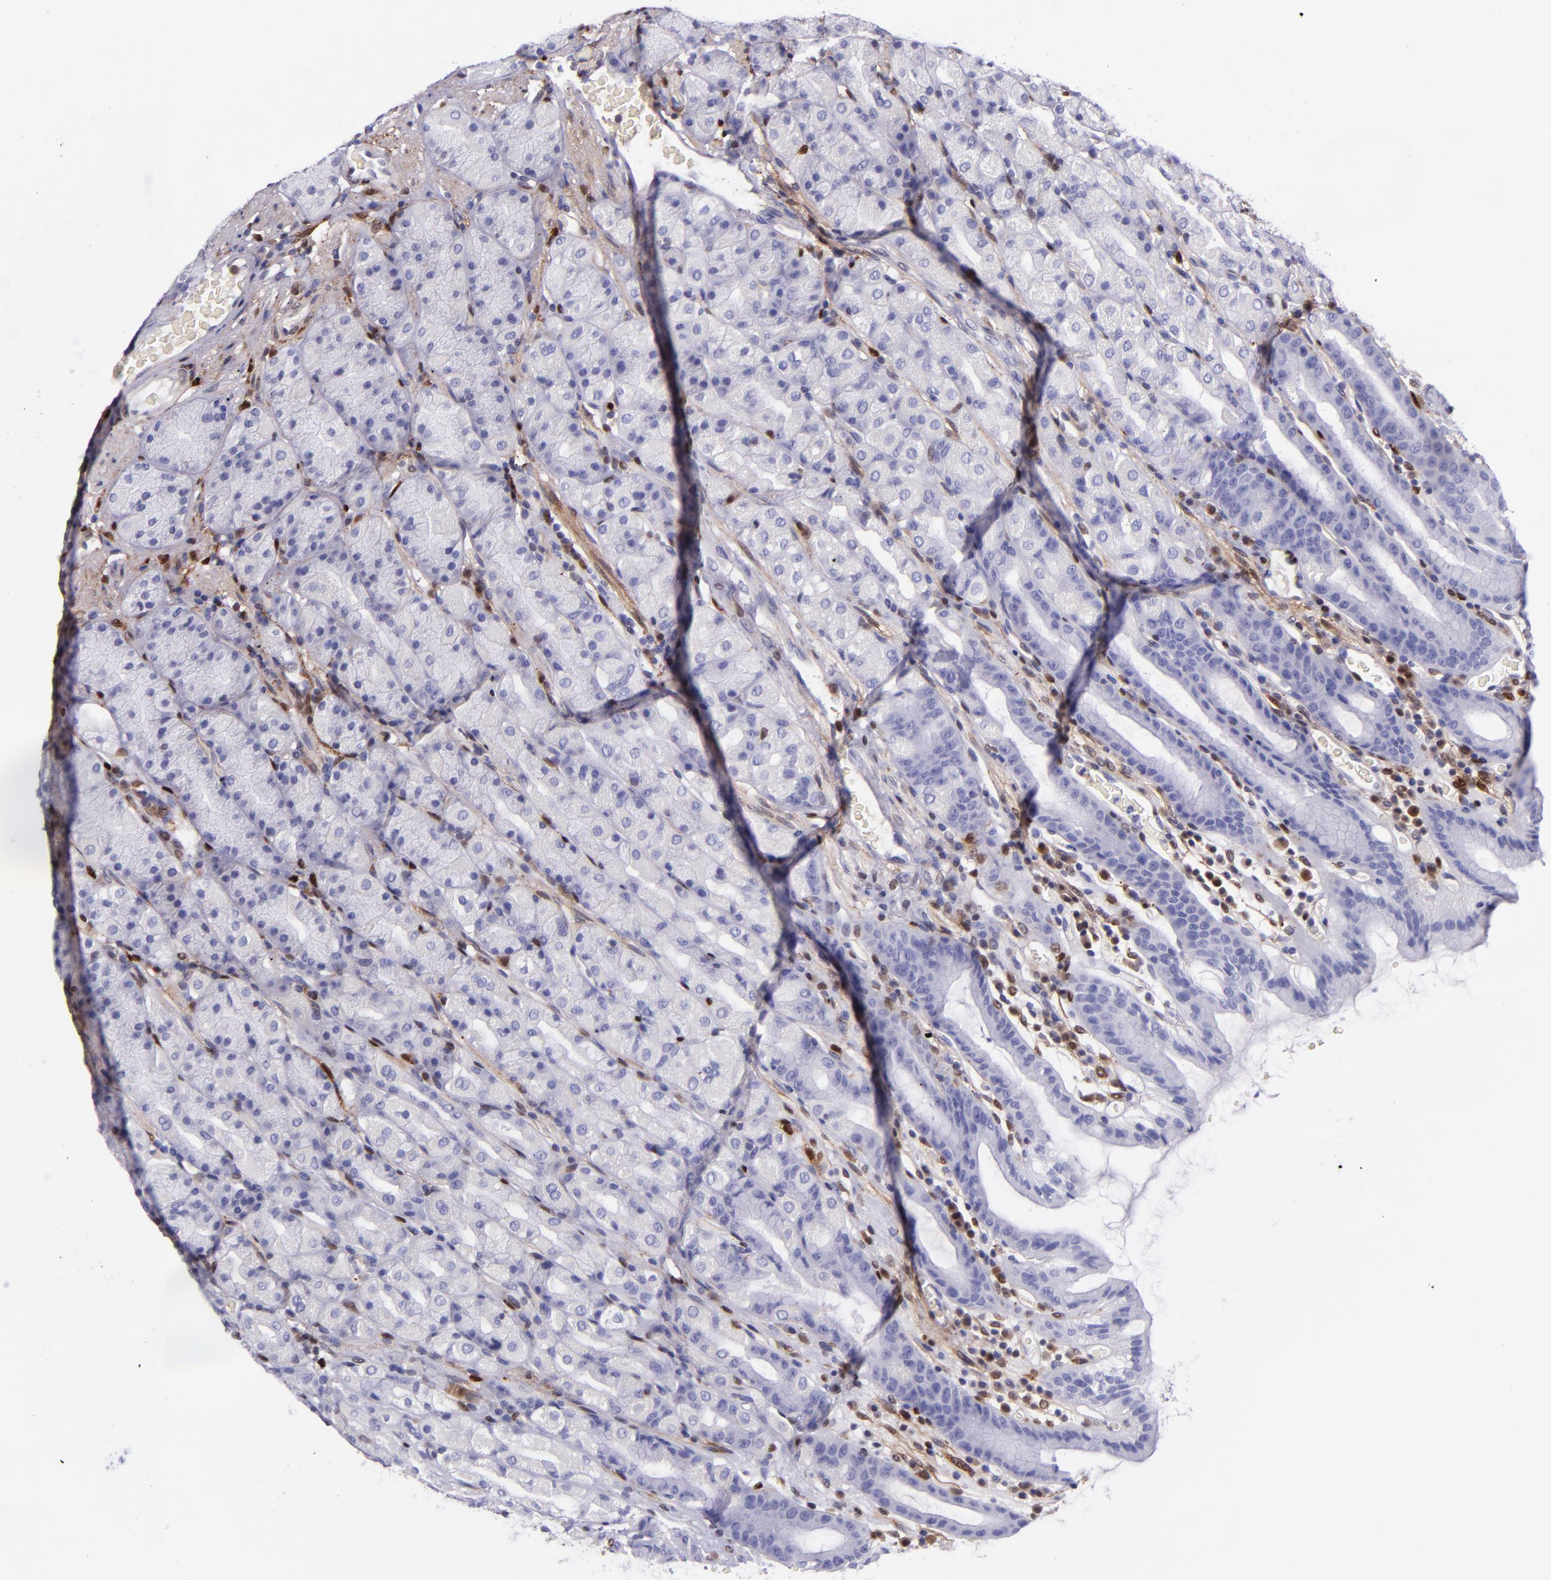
{"staining": {"intensity": "negative", "quantity": "none", "location": "none"}, "tissue": "stomach", "cell_type": "Glandular cells", "image_type": "normal", "snomed": [{"axis": "morphology", "description": "Normal tissue, NOS"}, {"axis": "topography", "description": "Stomach, upper"}], "caption": "Human stomach stained for a protein using IHC displays no staining in glandular cells.", "gene": "LGALS1", "patient": {"sex": "male", "age": 68}}